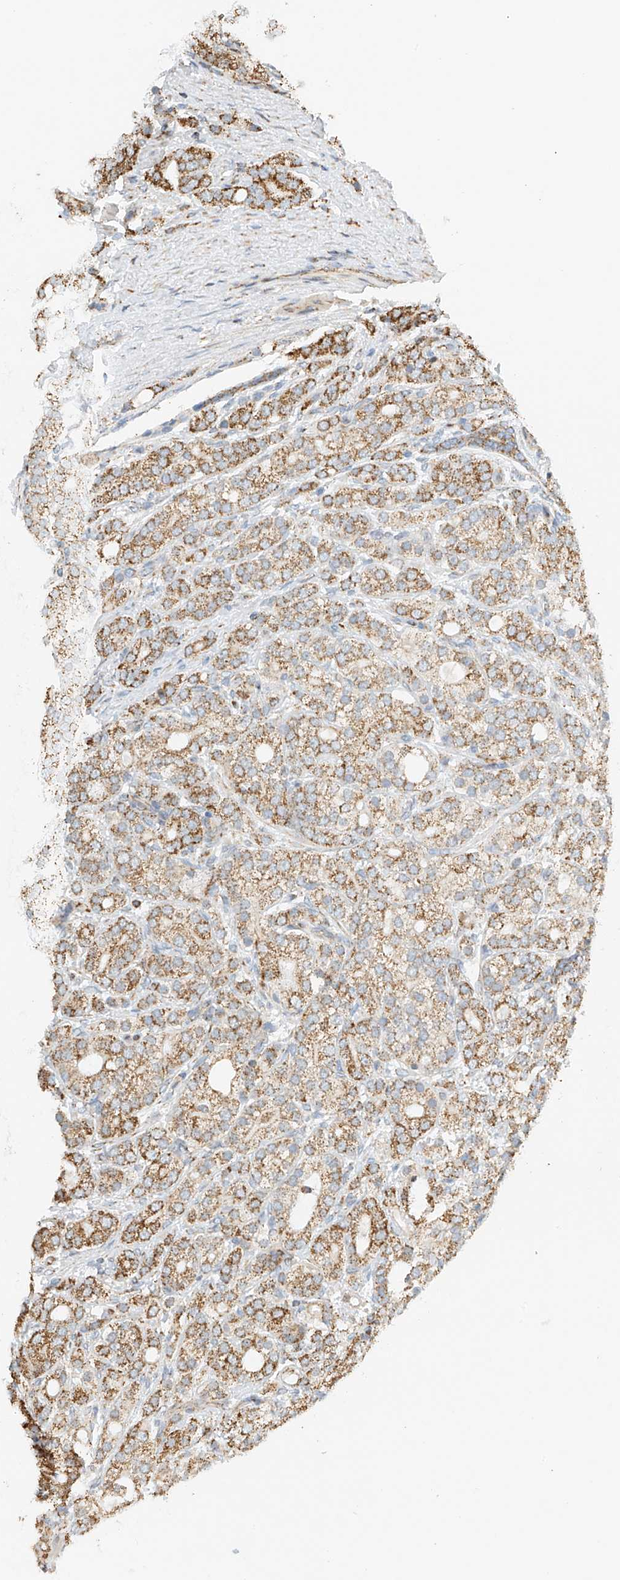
{"staining": {"intensity": "moderate", "quantity": ">75%", "location": "cytoplasmic/membranous"}, "tissue": "prostate cancer", "cell_type": "Tumor cells", "image_type": "cancer", "snomed": [{"axis": "morphology", "description": "Adenocarcinoma, High grade"}, {"axis": "topography", "description": "Prostate"}], "caption": "Moderate cytoplasmic/membranous positivity for a protein is identified in about >75% of tumor cells of prostate cancer using immunohistochemistry (IHC).", "gene": "YIPF7", "patient": {"sex": "male", "age": 57}}